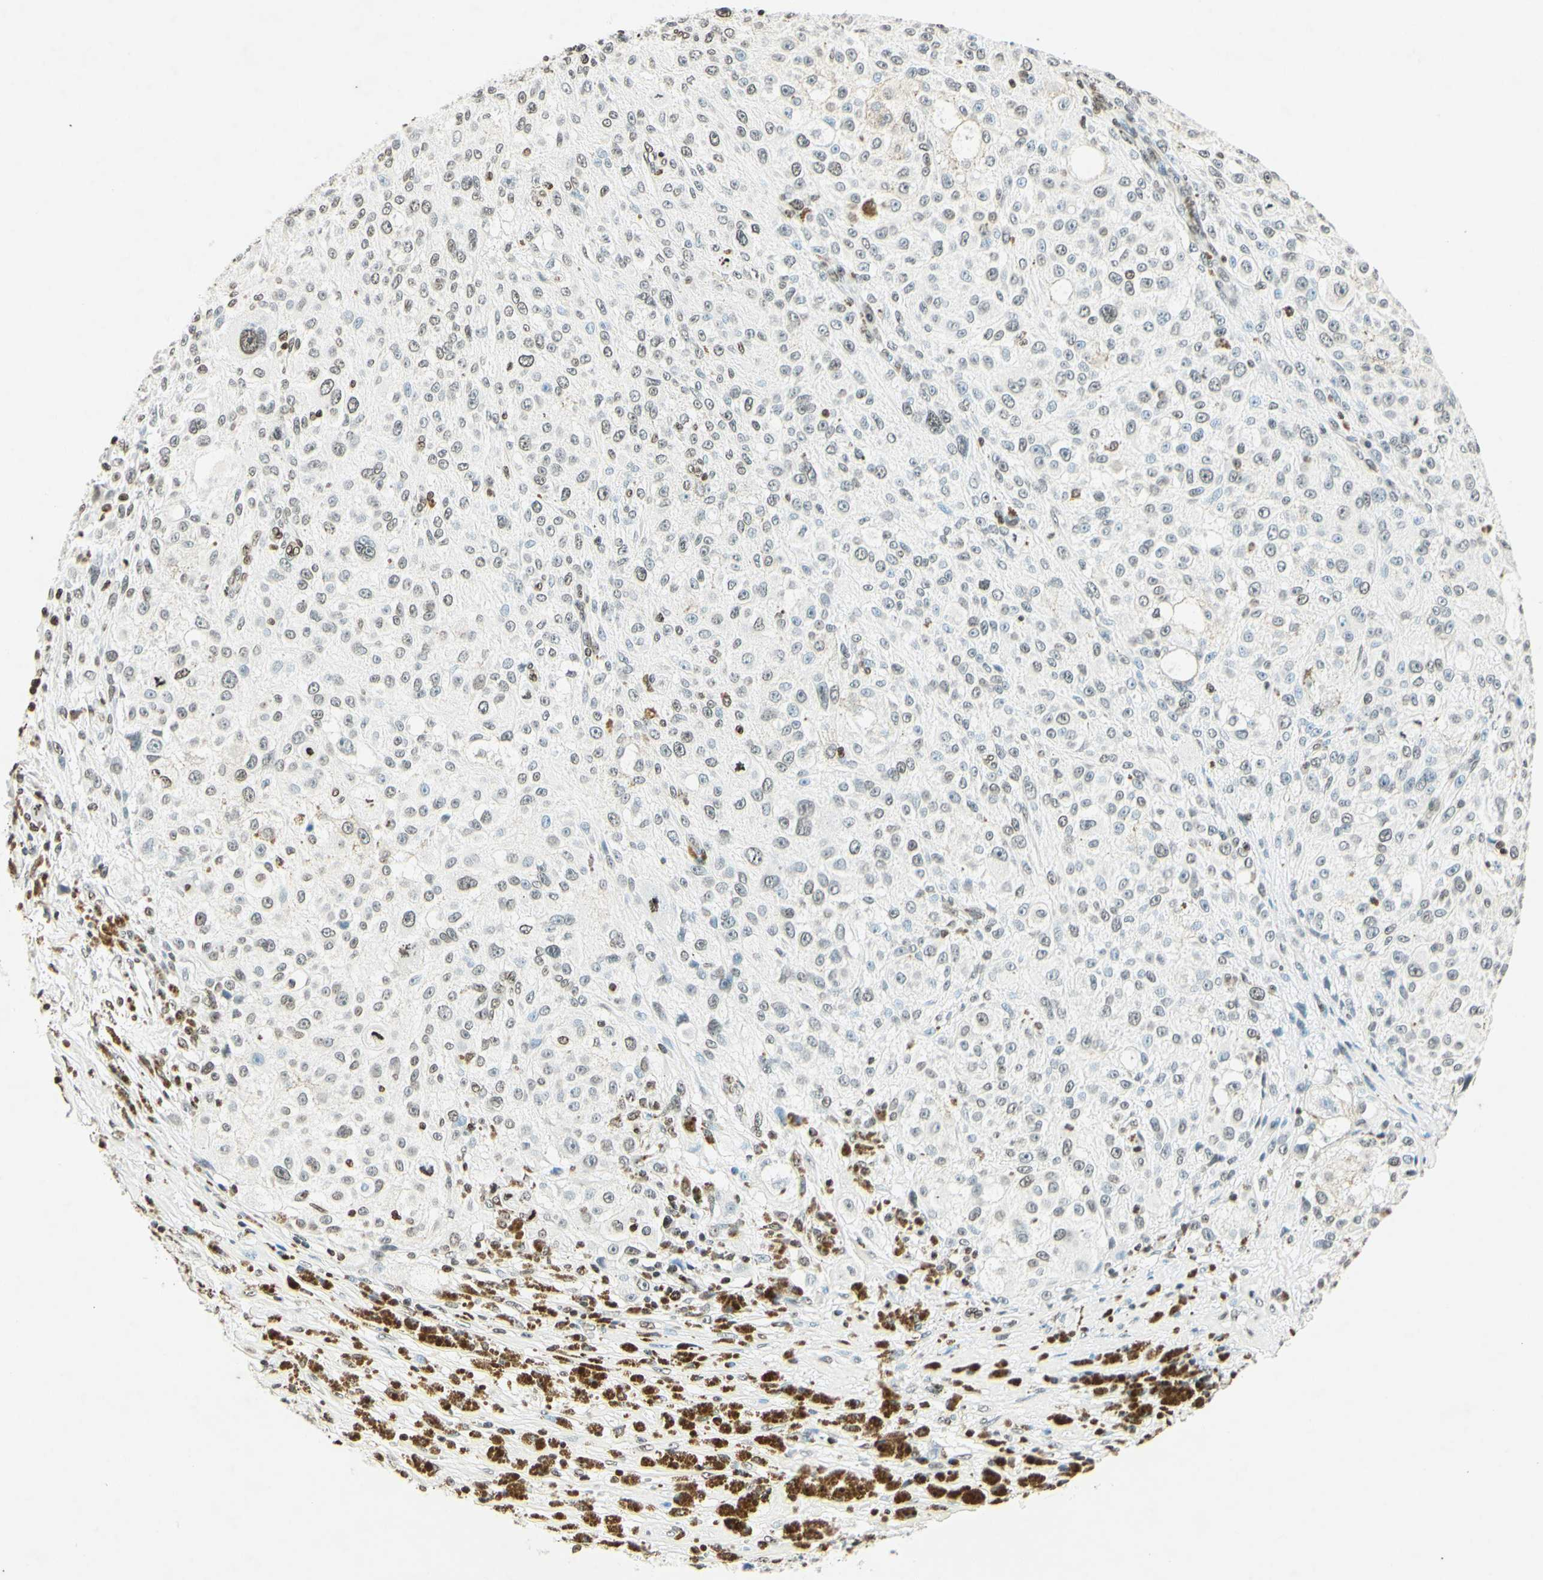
{"staining": {"intensity": "weak", "quantity": "<25%", "location": "nuclear"}, "tissue": "melanoma", "cell_type": "Tumor cells", "image_type": "cancer", "snomed": [{"axis": "morphology", "description": "Necrosis, NOS"}, {"axis": "morphology", "description": "Malignant melanoma, NOS"}, {"axis": "topography", "description": "Skin"}], "caption": "Malignant melanoma was stained to show a protein in brown. There is no significant positivity in tumor cells.", "gene": "MSH2", "patient": {"sex": "female", "age": 87}}